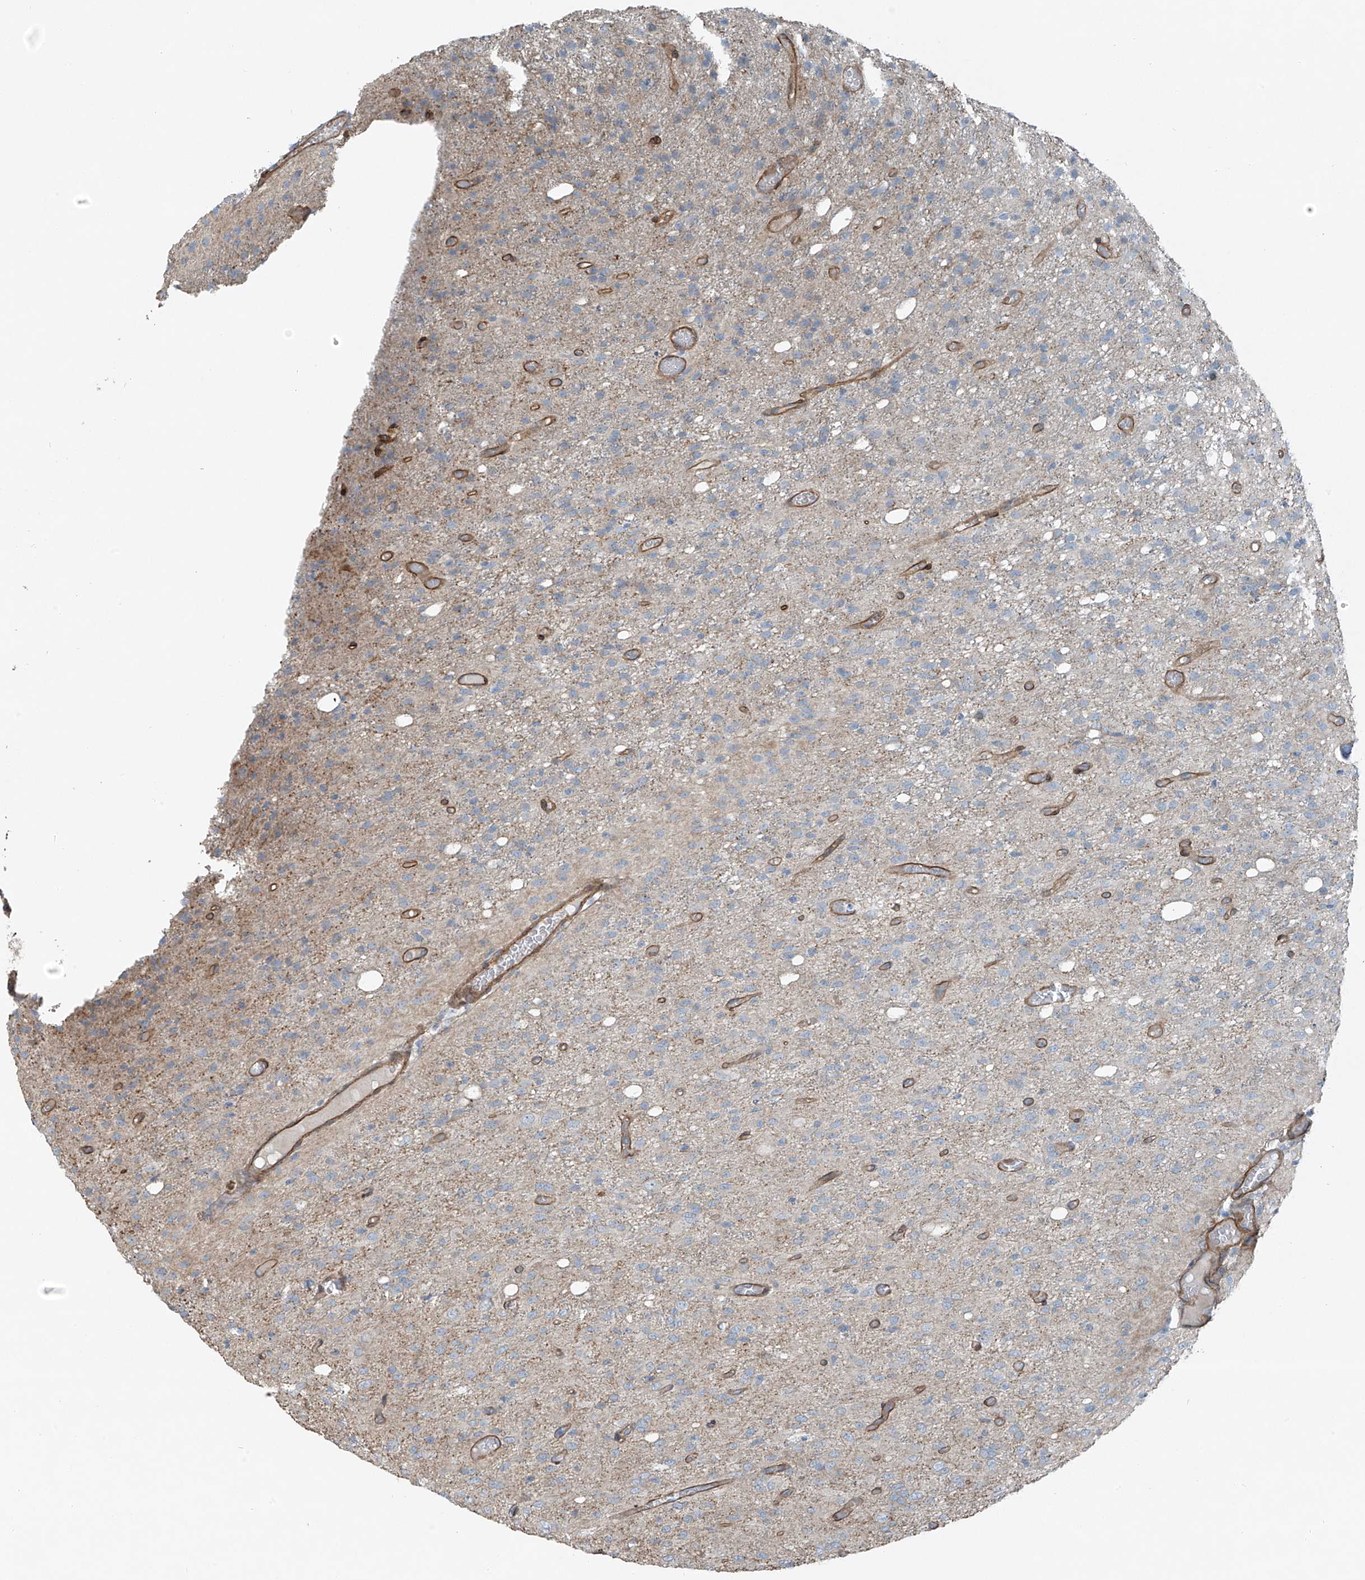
{"staining": {"intensity": "negative", "quantity": "none", "location": "none"}, "tissue": "glioma", "cell_type": "Tumor cells", "image_type": "cancer", "snomed": [{"axis": "morphology", "description": "Glioma, malignant, High grade"}, {"axis": "topography", "description": "Brain"}], "caption": "This is a image of immunohistochemistry (IHC) staining of glioma, which shows no expression in tumor cells. Brightfield microscopy of immunohistochemistry (IHC) stained with DAB (3,3'-diaminobenzidine) (brown) and hematoxylin (blue), captured at high magnification.", "gene": "TNS2", "patient": {"sex": "female", "age": 59}}